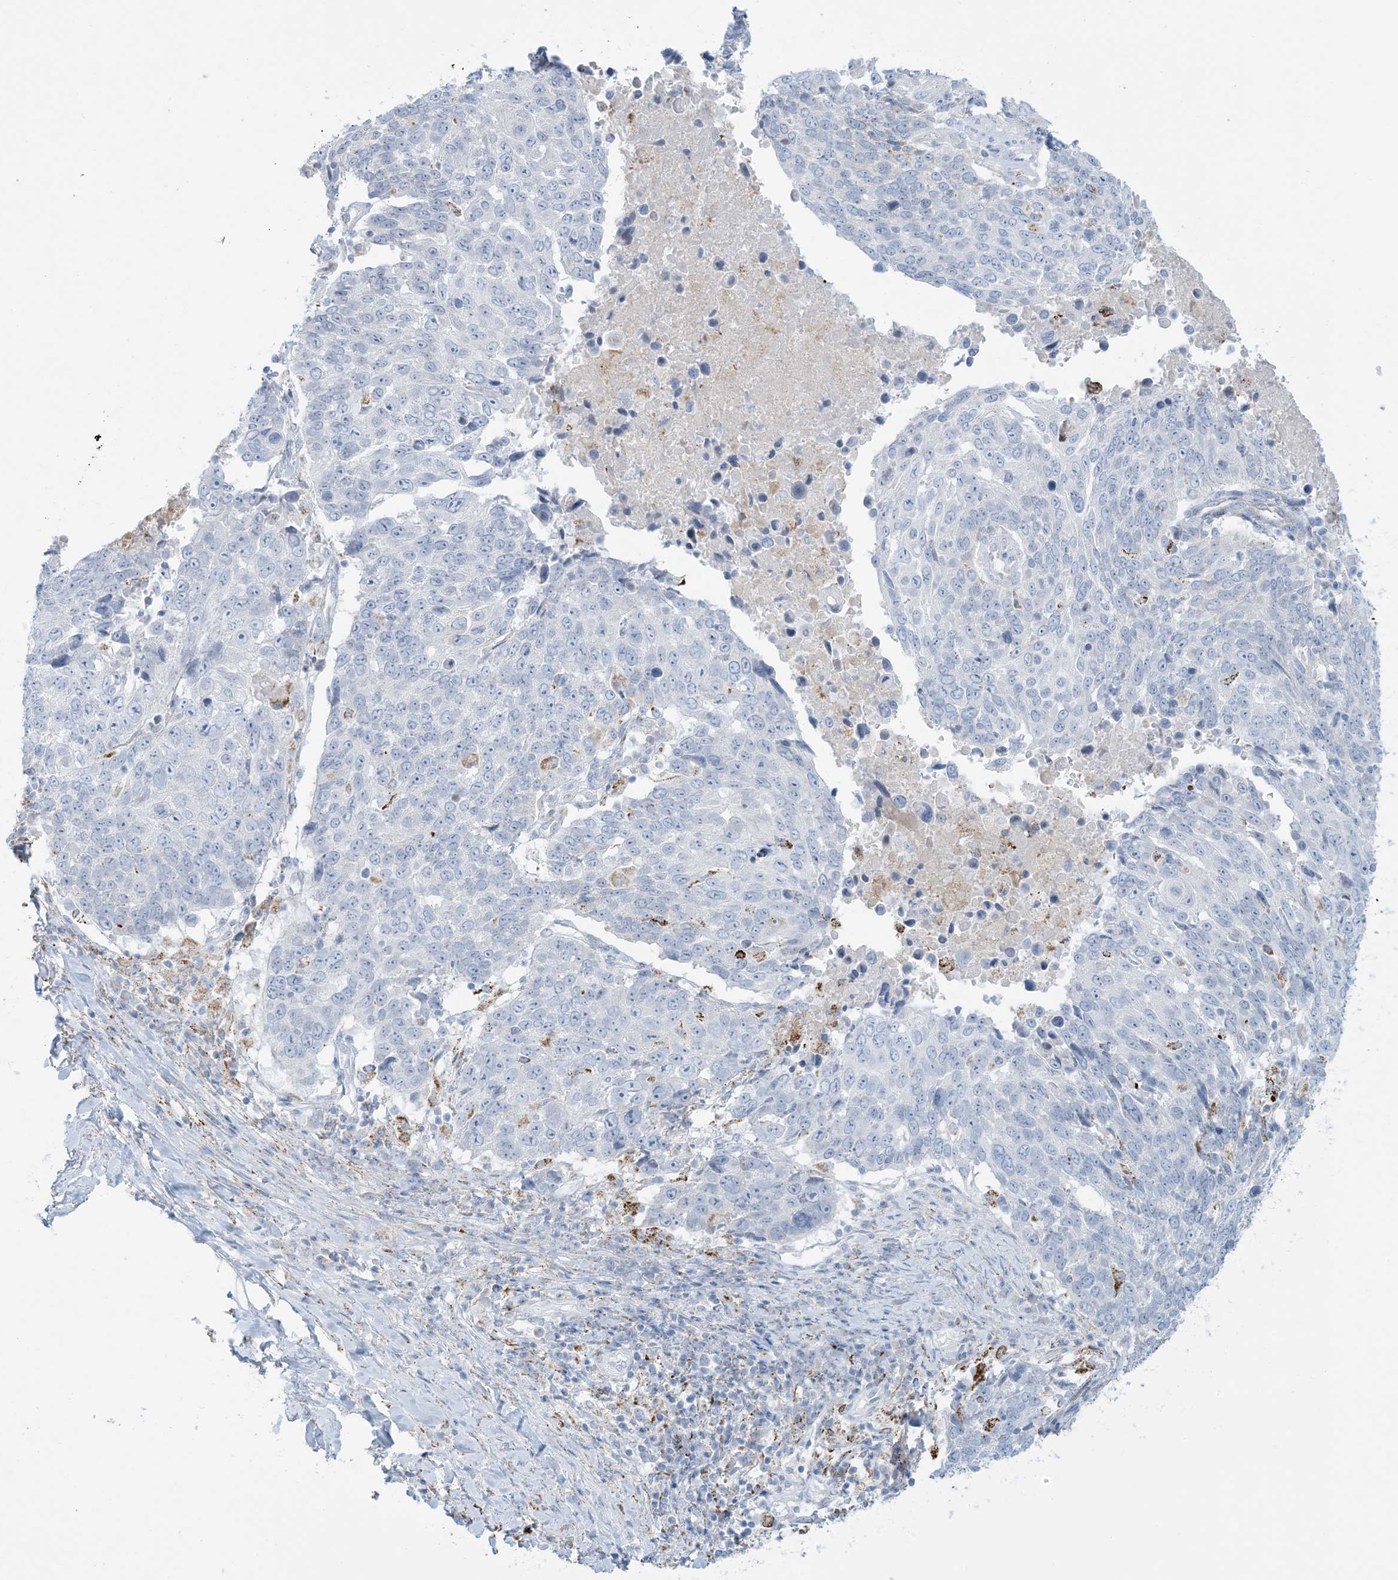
{"staining": {"intensity": "negative", "quantity": "none", "location": "none"}, "tissue": "lung cancer", "cell_type": "Tumor cells", "image_type": "cancer", "snomed": [{"axis": "morphology", "description": "Squamous cell carcinoma, NOS"}, {"axis": "topography", "description": "Lung"}], "caption": "Lung cancer (squamous cell carcinoma) was stained to show a protein in brown. There is no significant positivity in tumor cells.", "gene": "ZDHHC4", "patient": {"sex": "male", "age": 66}}